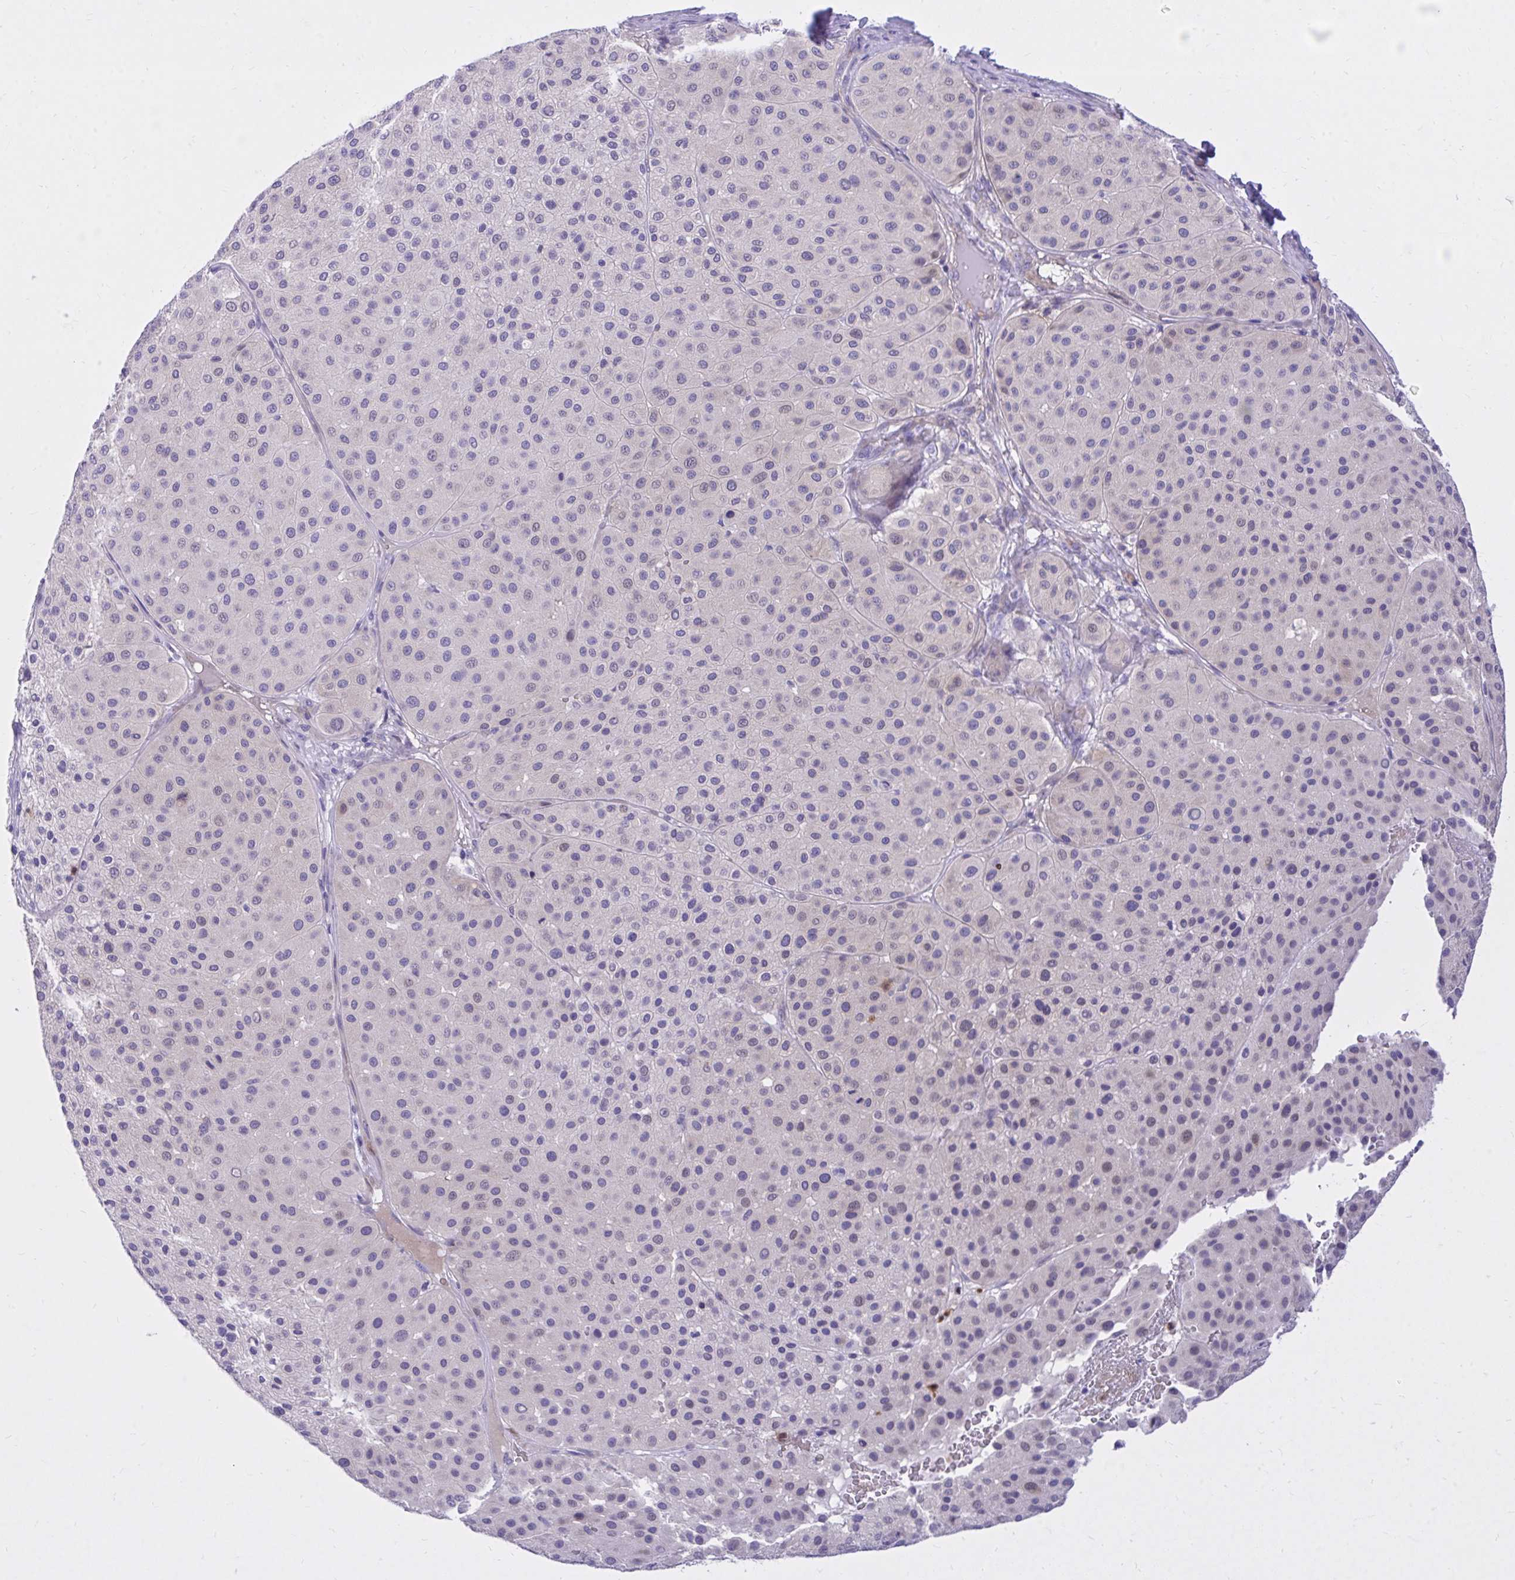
{"staining": {"intensity": "negative", "quantity": "none", "location": "none"}, "tissue": "melanoma", "cell_type": "Tumor cells", "image_type": "cancer", "snomed": [{"axis": "morphology", "description": "Malignant melanoma, Metastatic site"}, {"axis": "topography", "description": "Smooth muscle"}], "caption": "Tumor cells are negative for protein expression in human melanoma.", "gene": "ADAMTSL1", "patient": {"sex": "male", "age": 41}}